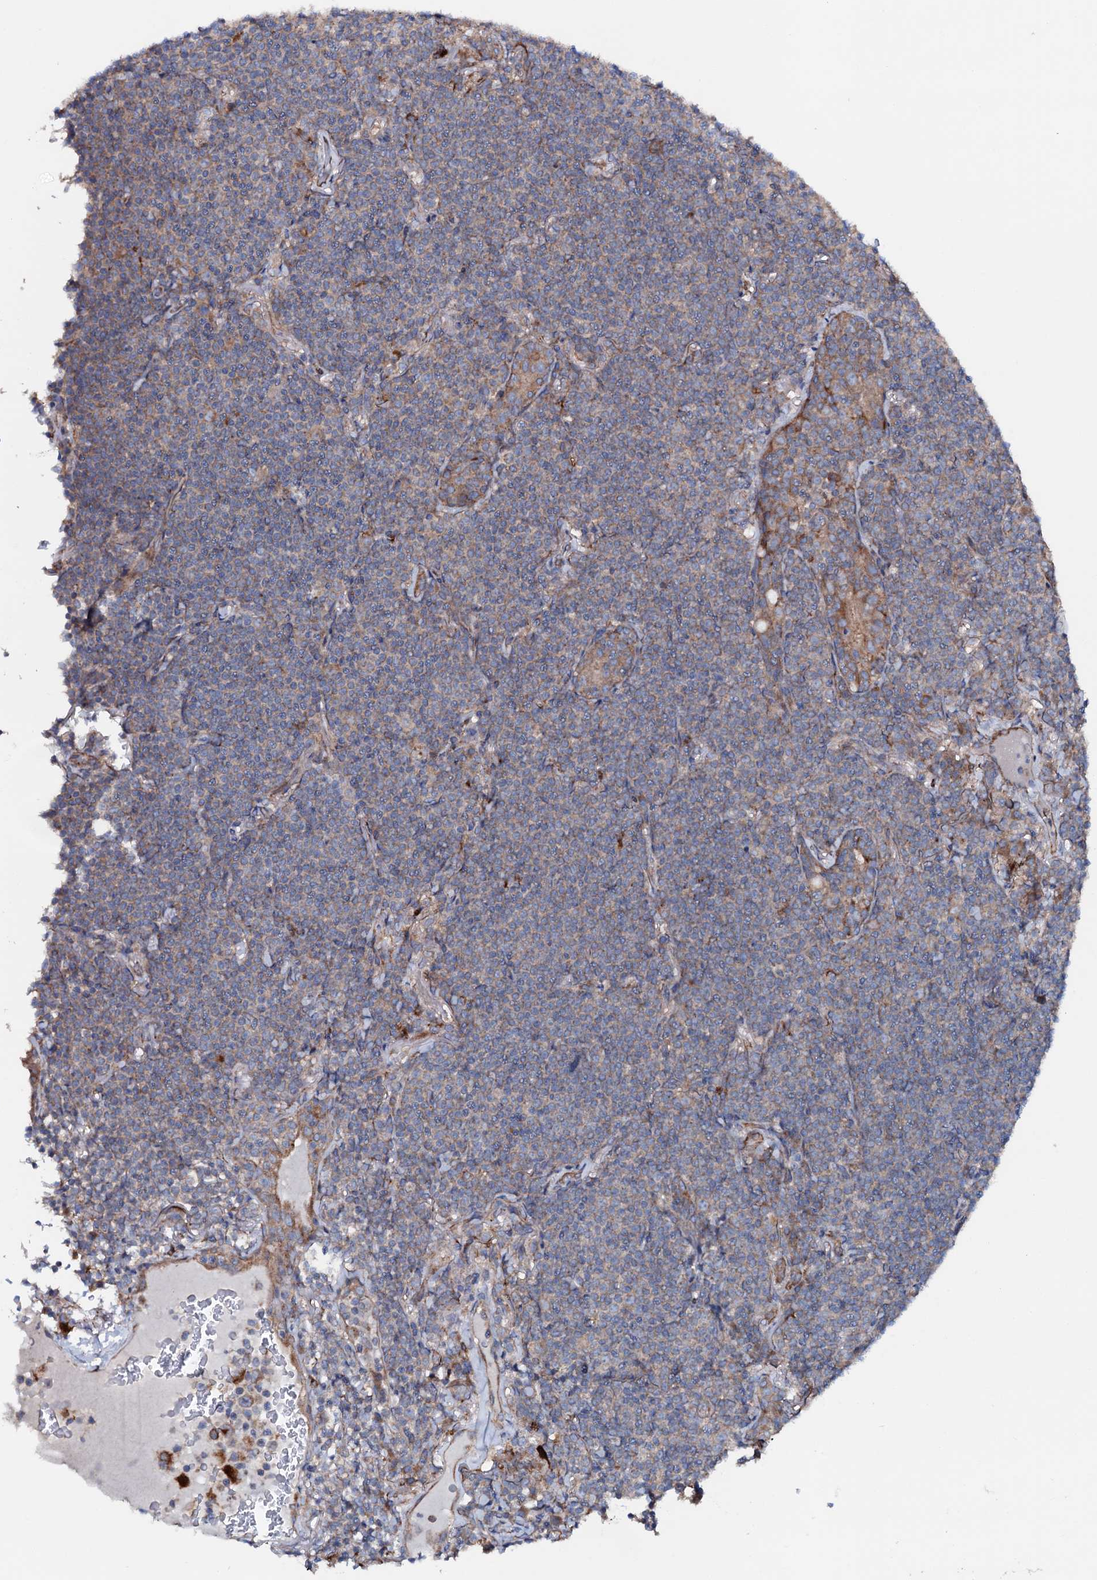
{"staining": {"intensity": "weak", "quantity": "<25%", "location": "cytoplasmic/membranous"}, "tissue": "lymphoma", "cell_type": "Tumor cells", "image_type": "cancer", "snomed": [{"axis": "morphology", "description": "Malignant lymphoma, non-Hodgkin's type, Low grade"}, {"axis": "topography", "description": "Lung"}], "caption": "This photomicrograph is of low-grade malignant lymphoma, non-Hodgkin's type stained with IHC to label a protein in brown with the nuclei are counter-stained blue. There is no staining in tumor cells.", "gene": "P2RX4", "patient": {"sex": "female", "age": 71}}